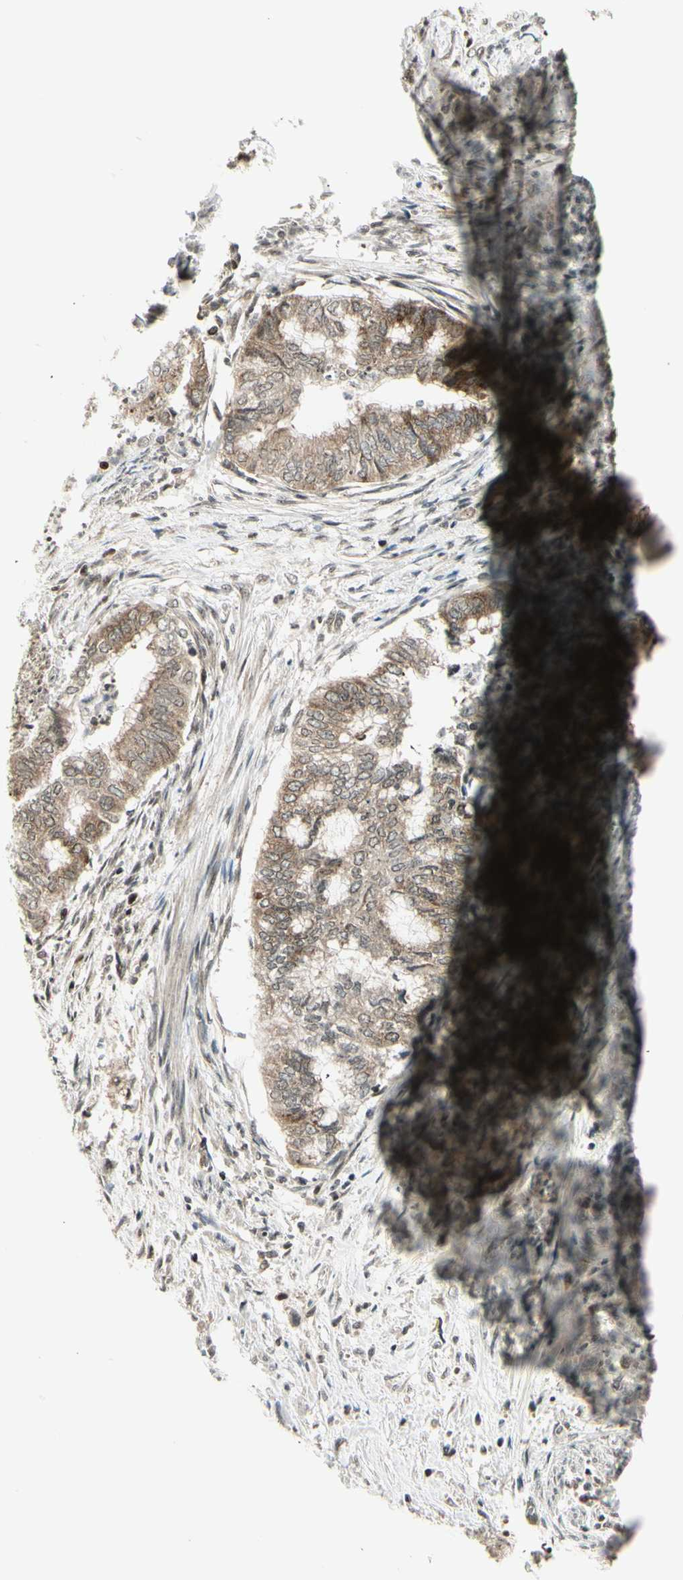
{"staining": {"intensity": "moderate", "quantity": "25%-75%", "location": "cytoplasmic/membranous"}, "tissue": "endometrial cancer", "cell_type": "Tumor cells", "image_type": "cancer", "snomed": [{"axis": "morphology", "description": "Necrosis, NOS"}, {"axis": "morphology", "description": "Adenocarcinoma, NOS"}, {"axis": "topography", "description": "Endometrium"}], "caption": "This is an image of immunohistochemistry staining of endometrial cancer, which shows moderate staining in the cytoplasmic/membranous of tumor cells.", "gene": "SMN2", "patient": {"sex": "female", "age": 79}}